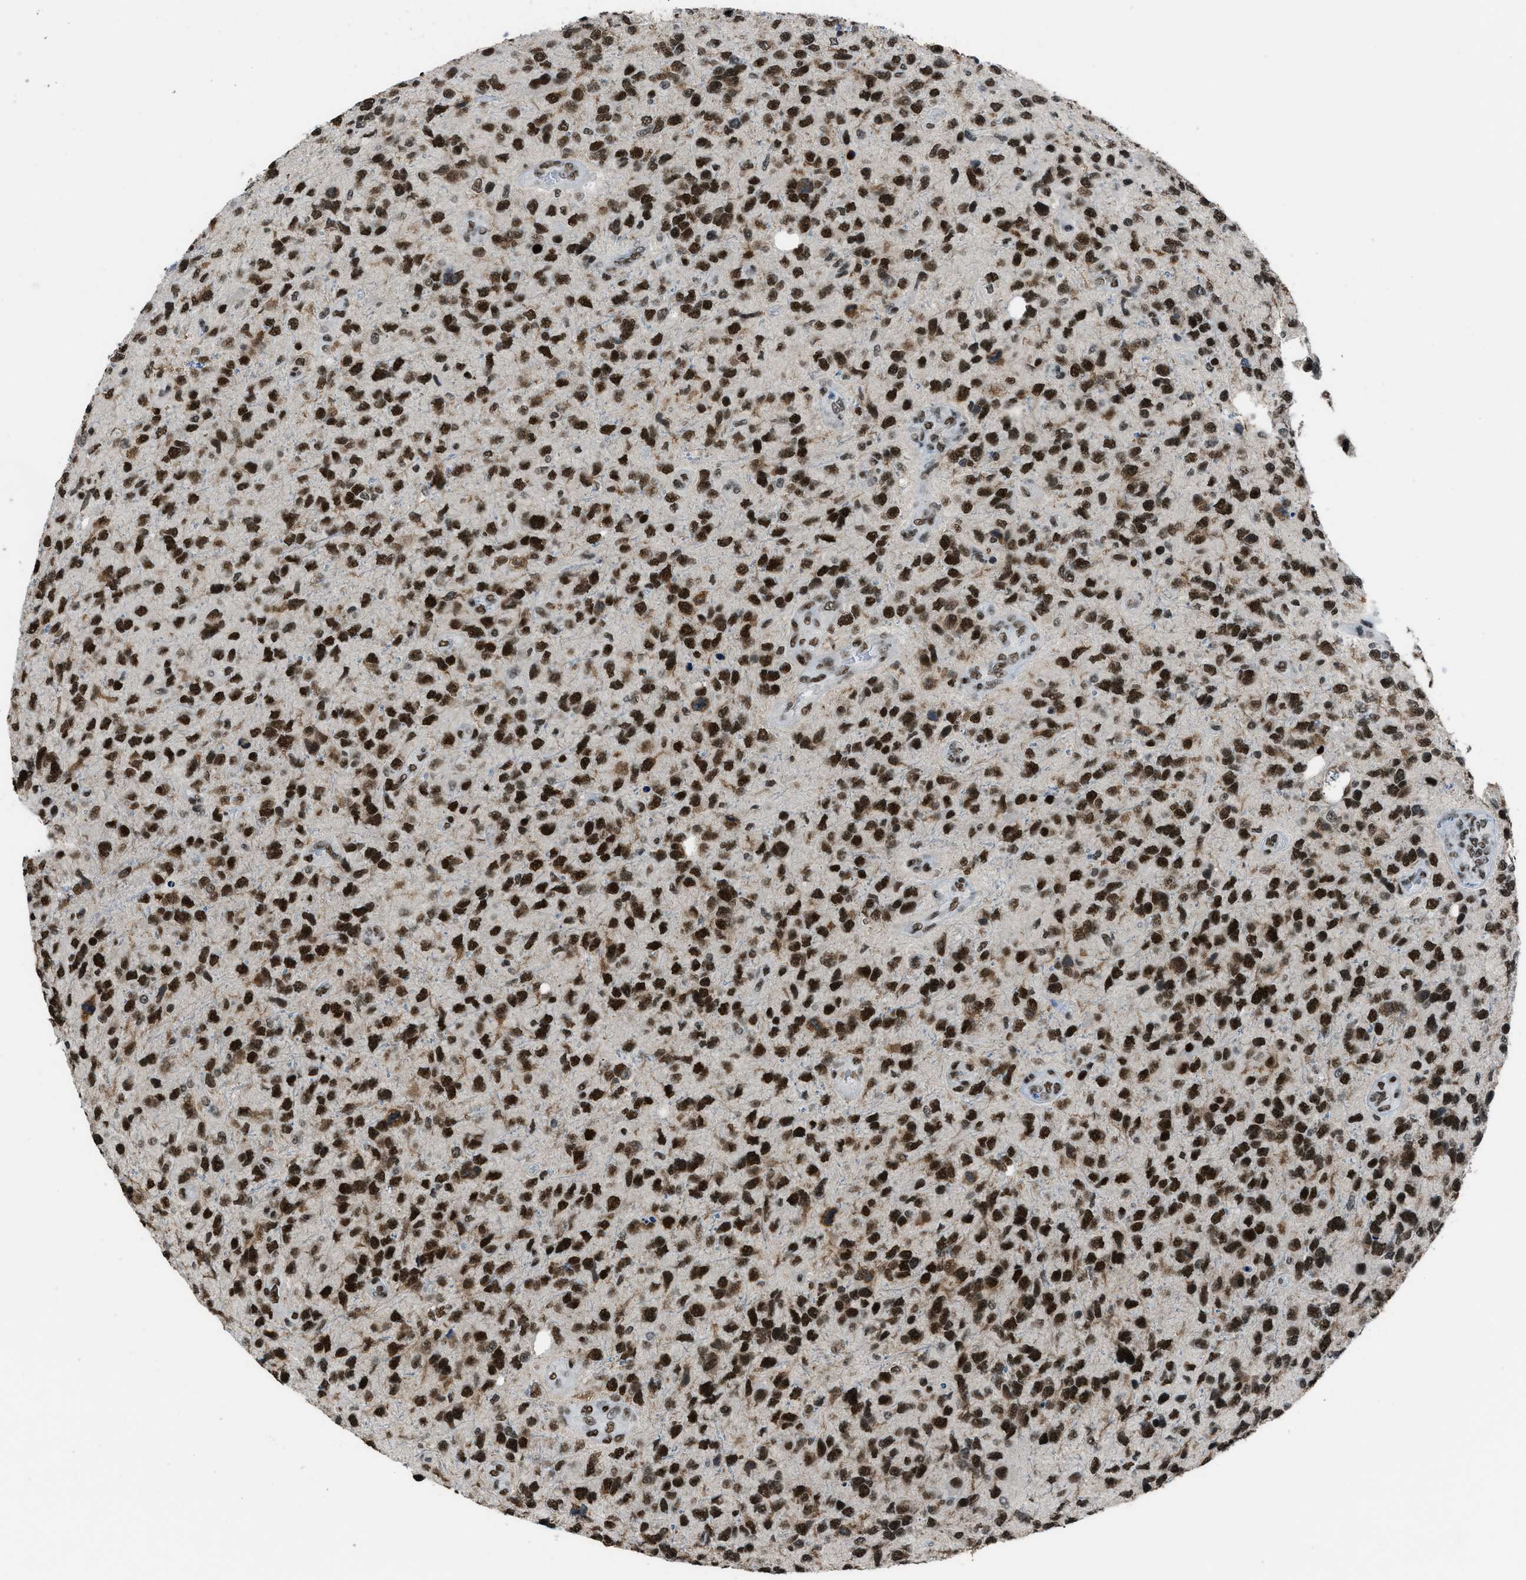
{"staining": {"intensity": "strong", "quantity": ">75%", "location": "nuclear"}, "tissue": "glioma", "cell_type": "Tumor cells", "image_type": "cancer", "snomed": [{"axis": "morphology", "description": "Glioma, malignant, High grade"}, {"axis": "topography", "description": "Brain"}], "caption": "An image of human high-grade glioma (malignant) stained for a protein exhibits strong nuclear brown staining in tumor cells.", "gene": "GATAD2B", "patient": {"sex": "female", "age": 58}}